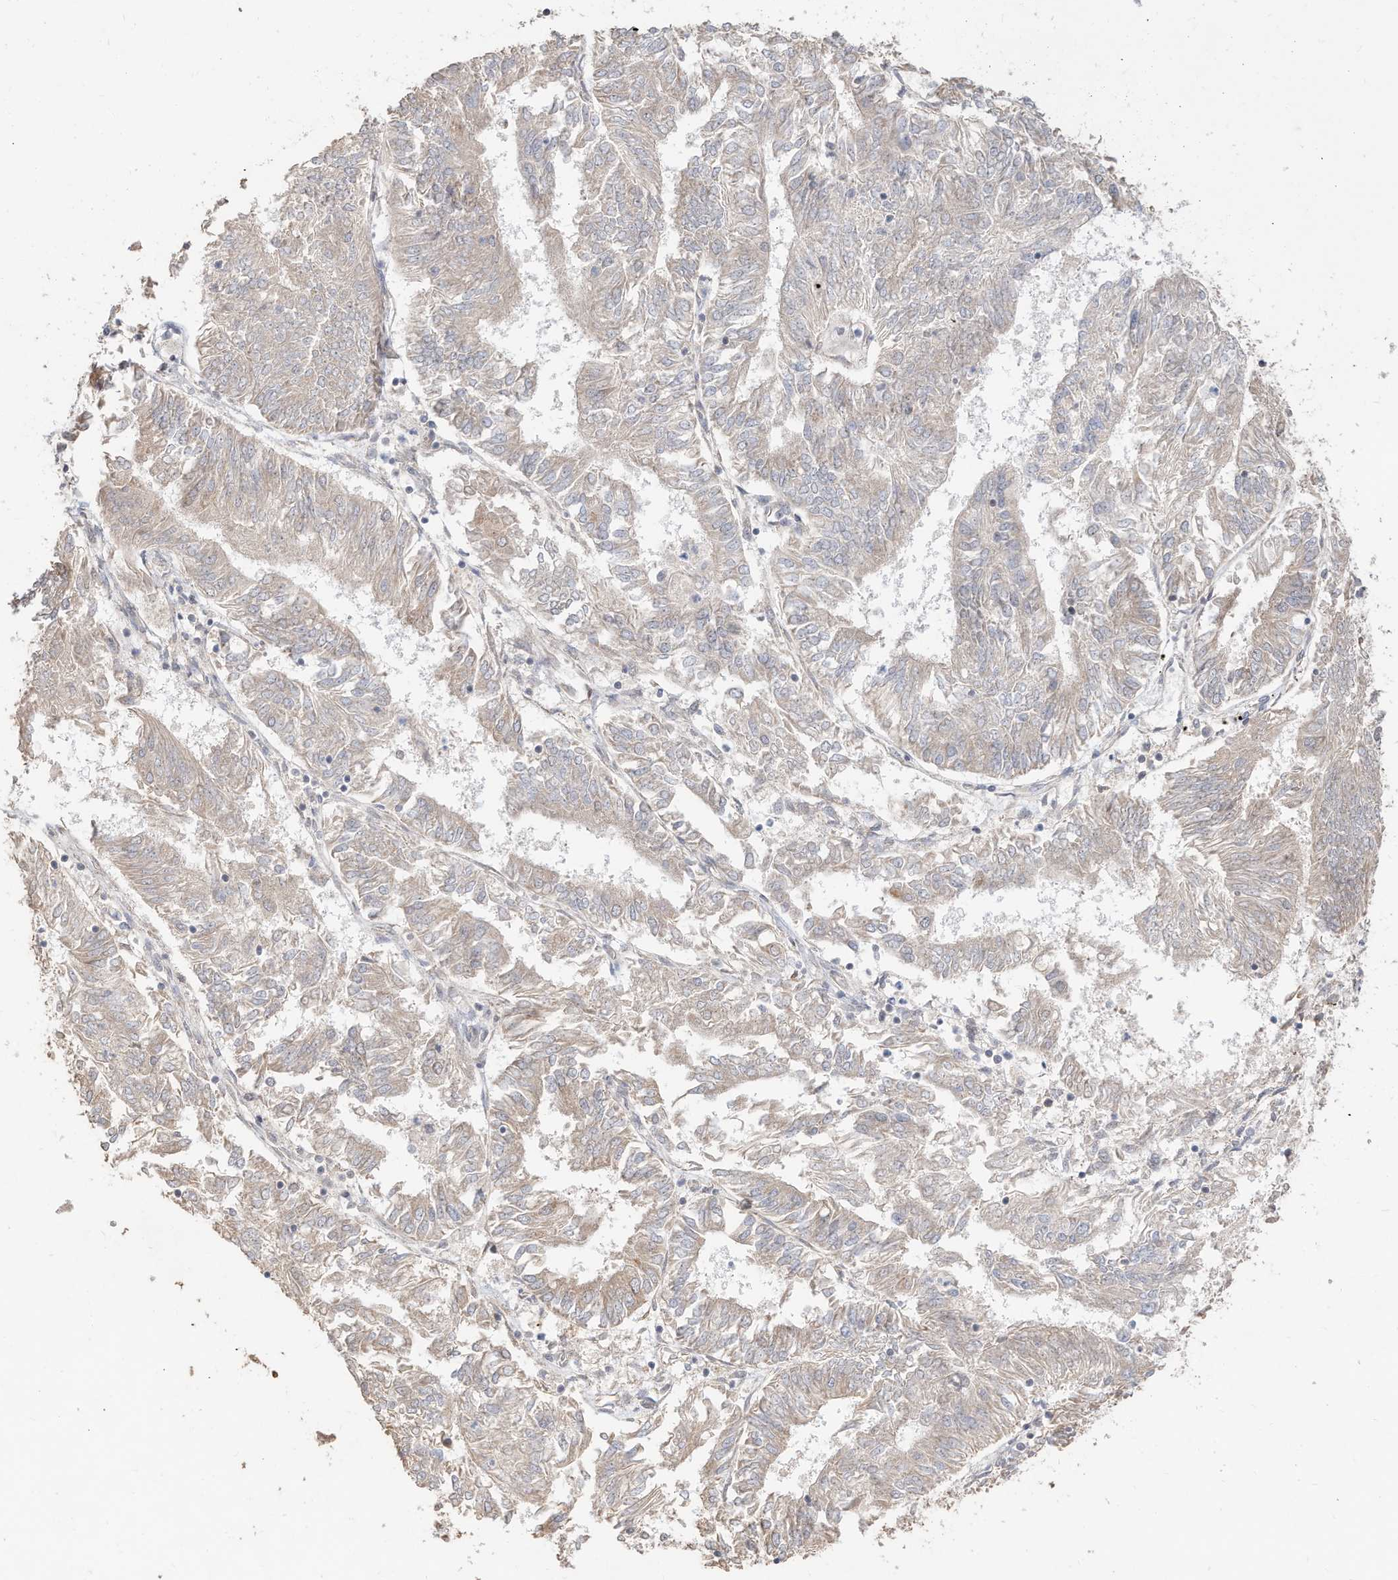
{"staining": {"intensity": "weak", "quantity": "<25%", "location": "cytoplasmic/membranous"}, "tissue": "endometrial cancer", "cell_type": "Tumor cells", "image_type": "cancer", "snomed": [{"axis": "morphology", "description": "Adenocarcinoma, NOS"}, {"axis": "topography", "description": "Endometrium"}], "caption": "DAB (3,3'-diaminobenzidine) immunohistochemical staining of endometrial cancer reveals no significant positivity in tumor cells. (Brightfield microscopy of DAB immunohistochemistry at high magnification).", "gene": "CAGE1", "patient": {"sex": "female", "age": 58}}